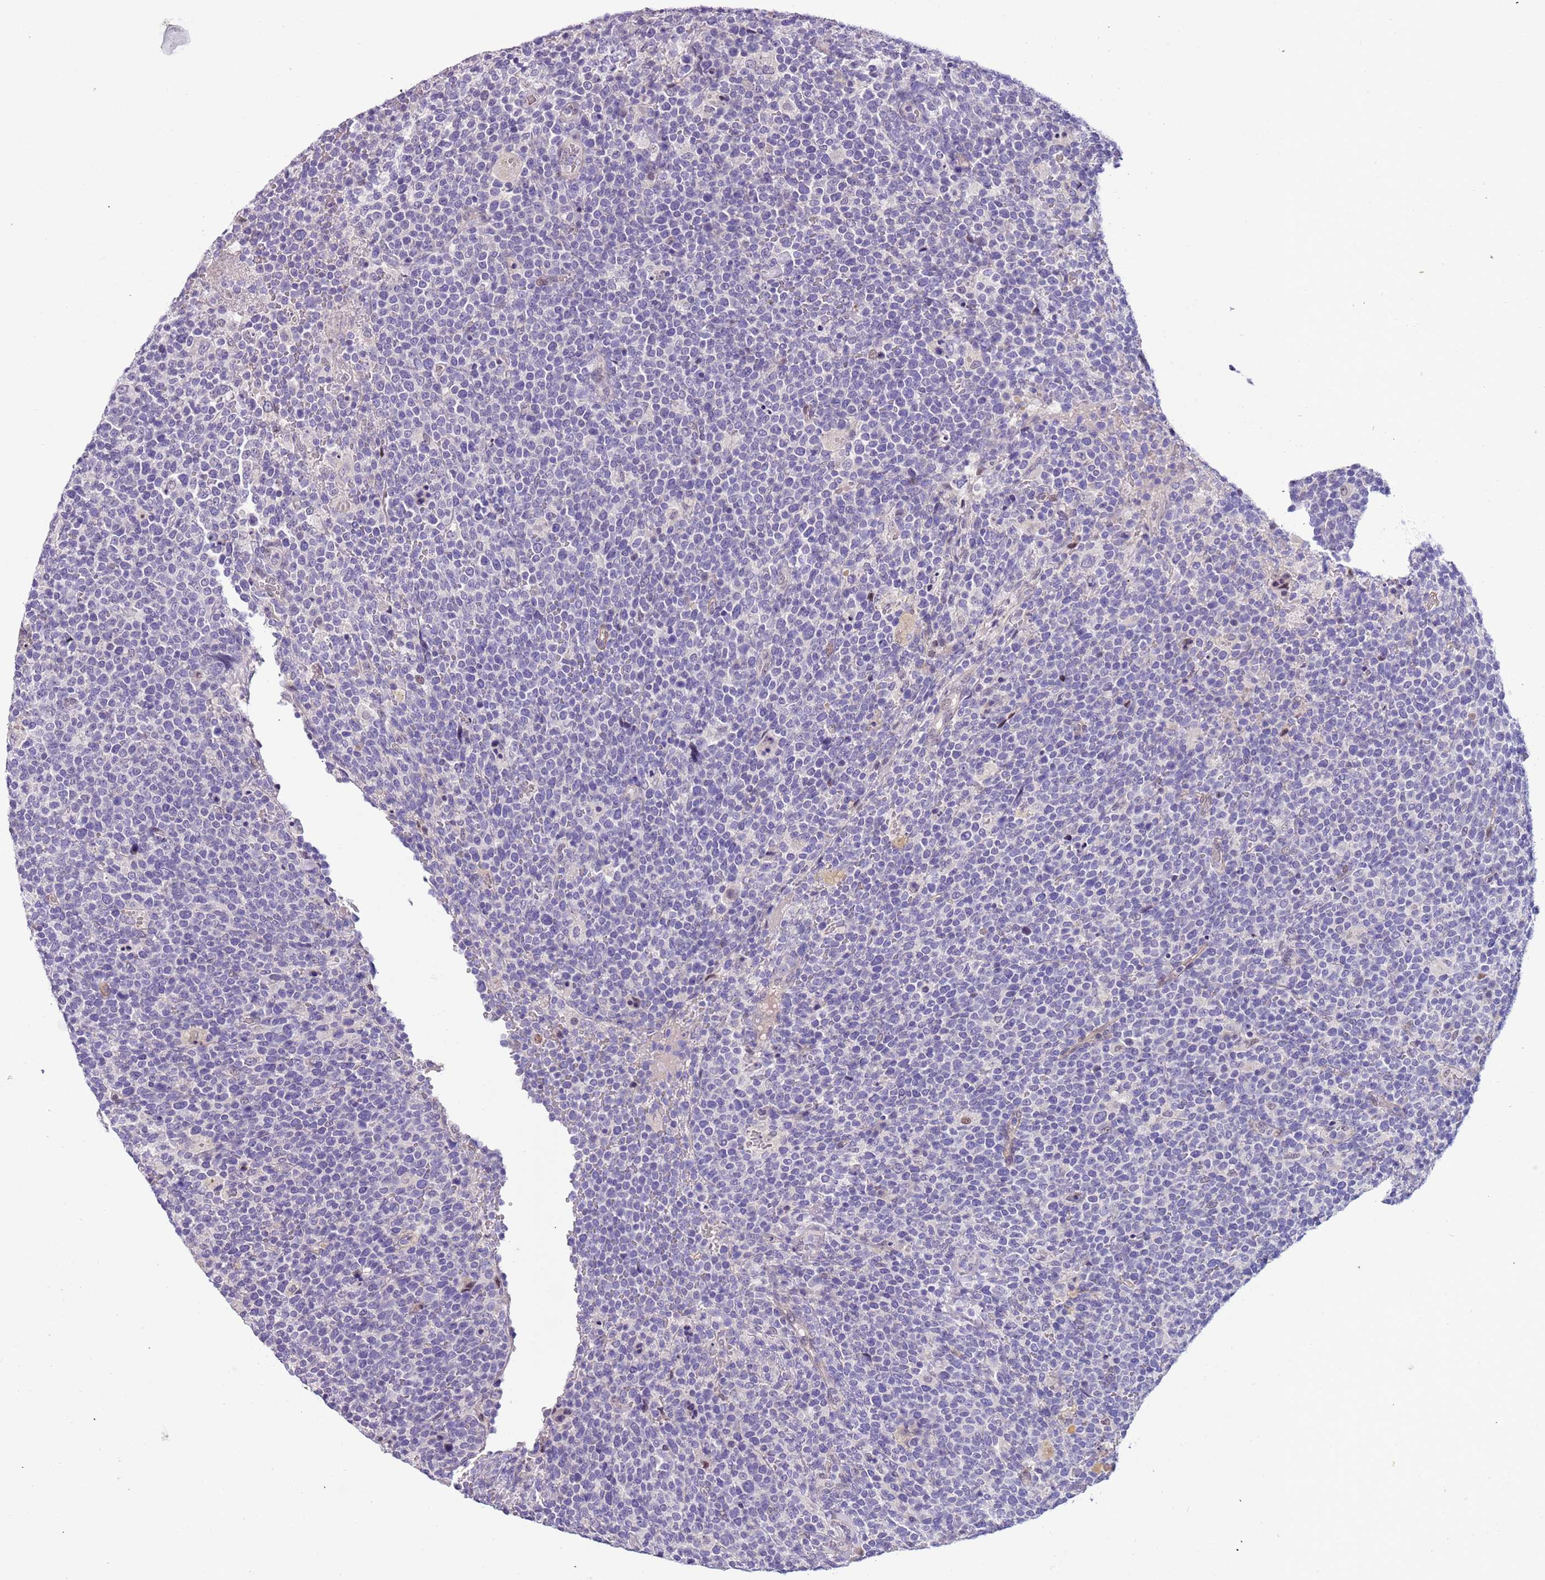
{"staining": {"intensity": "negative", "quantity": "none", "location": "none"}, "tissue": "lymphoma", "cell_type": "Tumor cells", "image_type": "cancer", "snomed": [{"axis": "morphology", "description": "Malignant lymphoma, non-Hodgkin's type, High grade"}, {"axis": "topography", "description": "Lymph node"}], "caption": "The micrograph demonstrates no significant positivity in tumor cells of lymphoma. (DAB IHC with hematoxylin counter stain).", "gene": "PLEKHH1", "patient": {"sex": "male", "age": 61}}